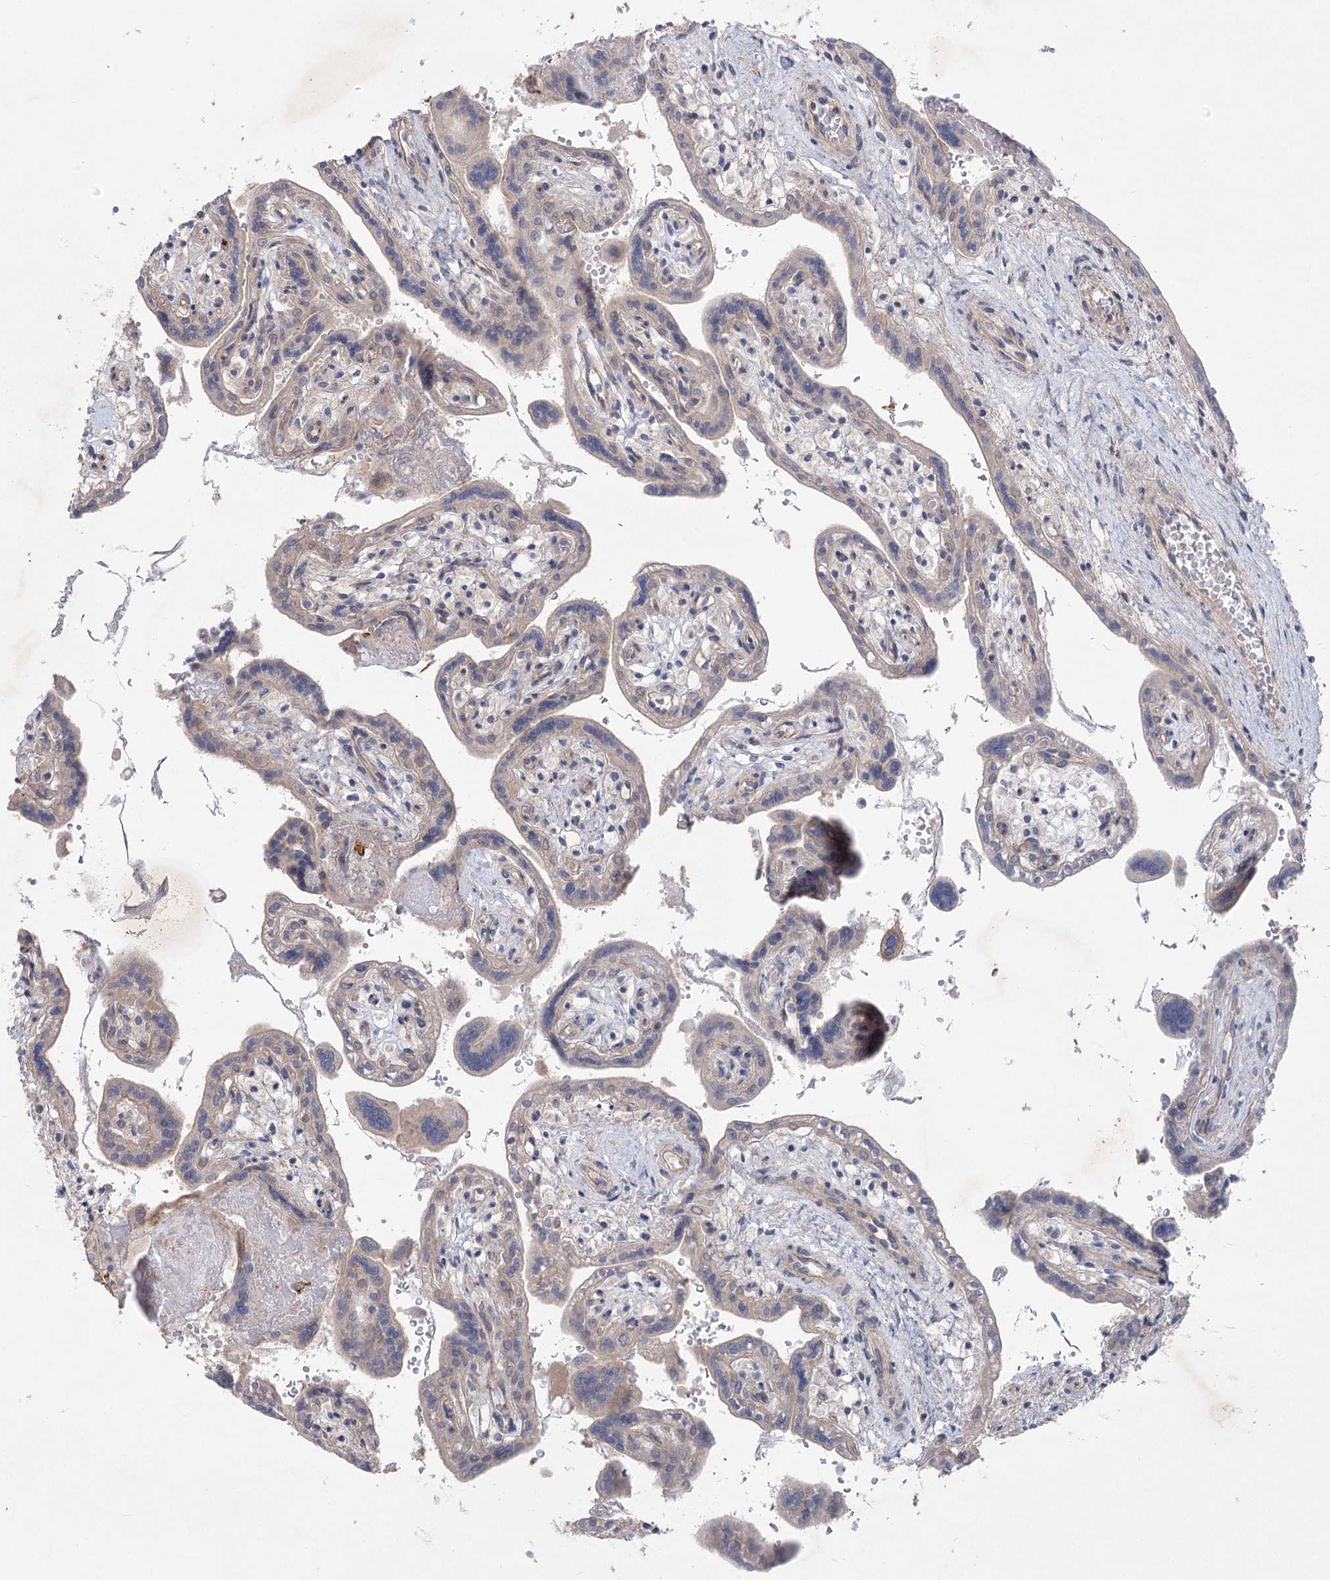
{"staining": {"intensity": "moderate", "quantity": "25%-75%", "location": "cytoplasmic/membranous"}, "tissue": "placenta", "cell_type": "Trophoblastic cells", "image_type": "normal", "snomed": [{"axis": "morphology", "description": "Normal tissue, NOS"}, {"axis": "topography", "description": "Placenta"}], "caption": "This photomicrograph exhibits immunohistochemistry (IHC) staining of unremarkable placenta, with medium moderate cytoplasmic/membranous positivity in approximately 25%-75% of trophoblastic cells.", "gene": "SCN11A", "patient": {"sex": "female", "age": 37}}